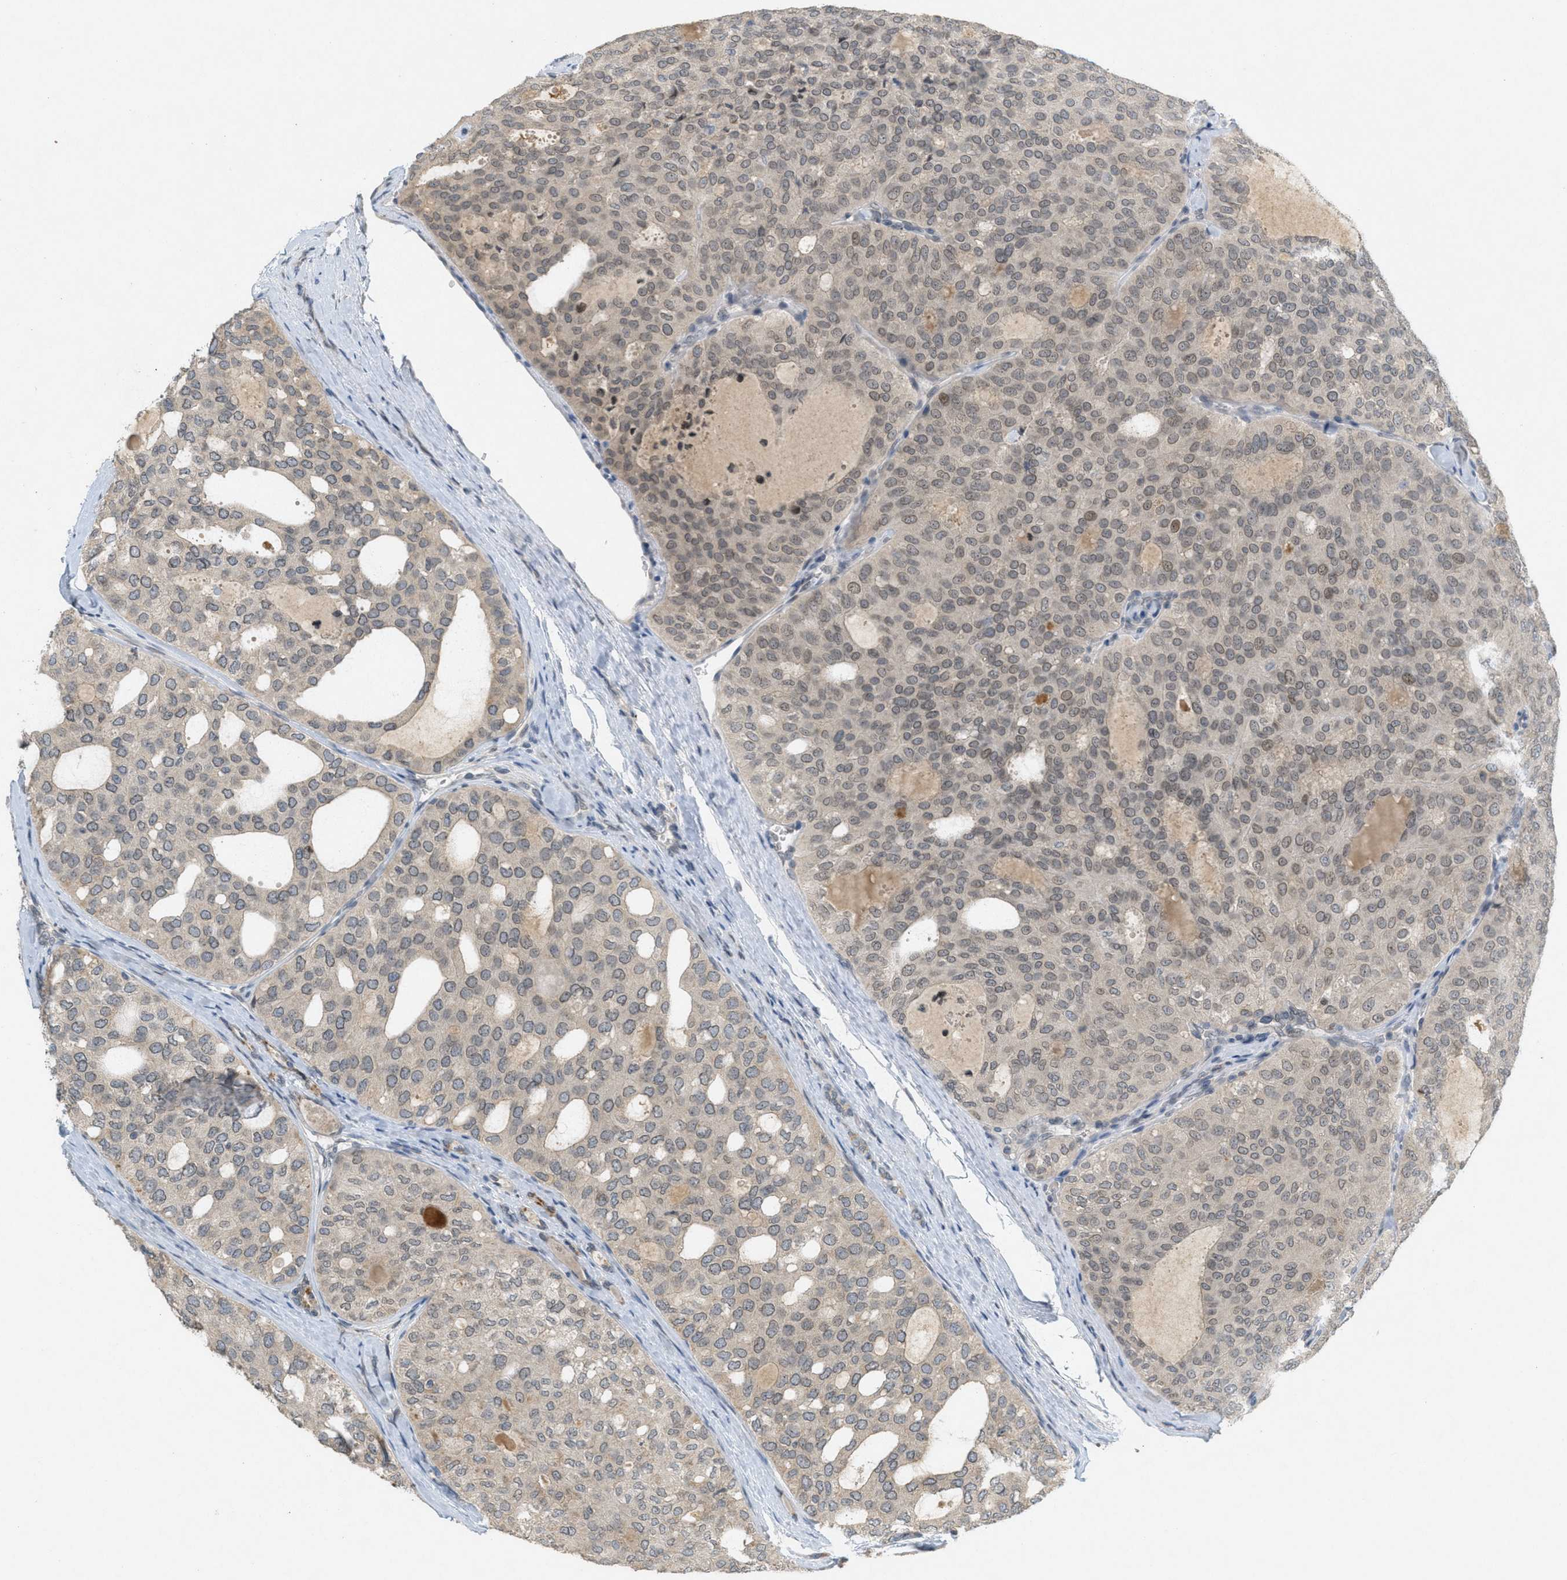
{"staining": {"intensity": "weak", "quantity": ">75%", "location": "cytoplasmic/membranous,nuclear"}, "tissue": "thyroid cancer", "cell_type": "Tumor cells", "image_type": "cancer", "snomed": [{"axis": "morphology", "description": "Follicular adenoma carcinoma, NOS"}, {"axis": "topography", "description": "Thyroid gland"}], "caption": "This histopathology image reveals thyroid cancer stained with immunohistochemistry to label a protein in brown. The cytoplasmic/membranous and nuclear of tumor cells show weak positivity for the protein. Nuclei are counter-stained blue.", "gene": "ABHD6", "patient": {"sex": "male", "age": 75}}